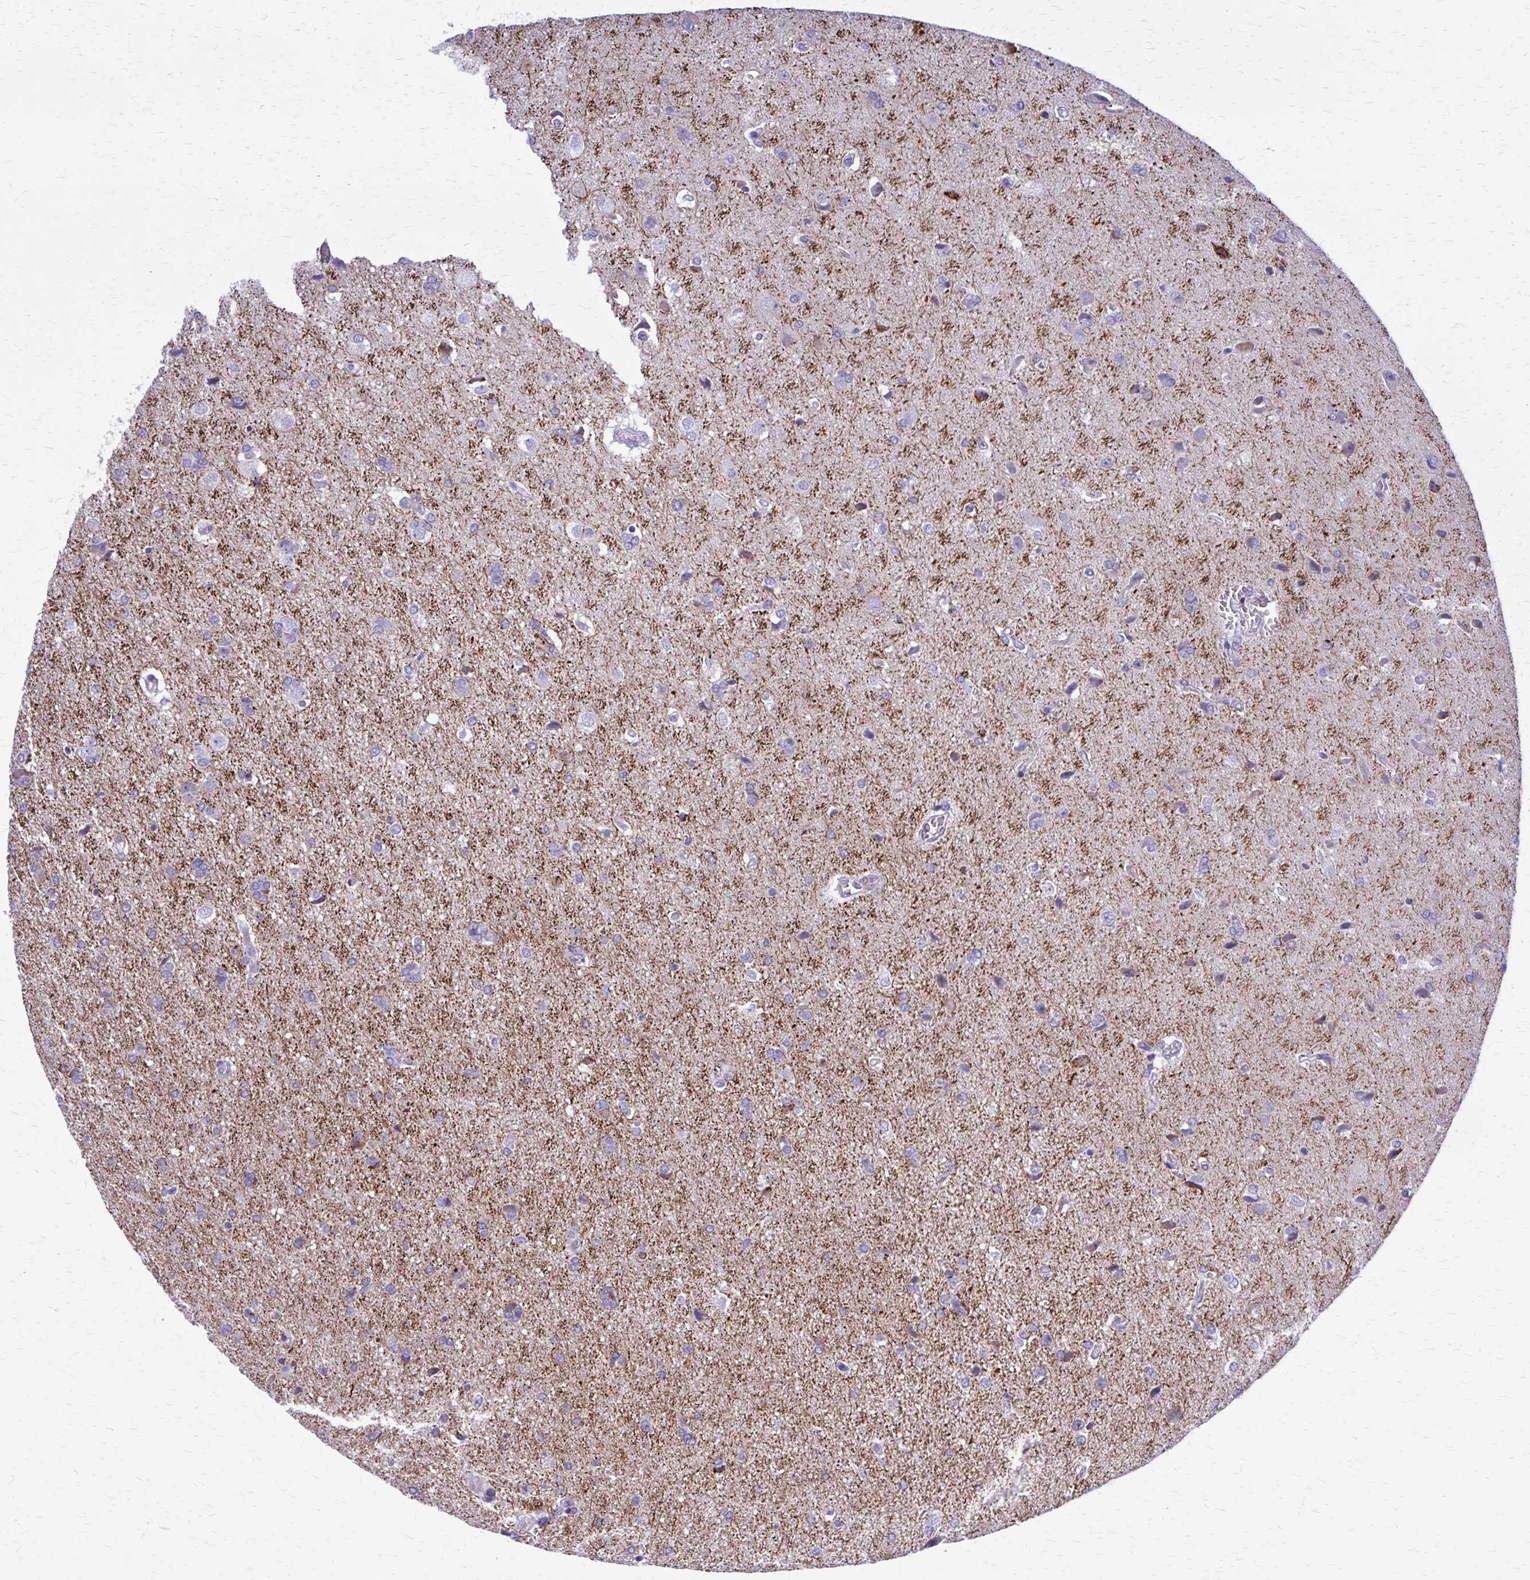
{"staining": {"intensity": "negative", "quantity": "none", "location": "none"}, "tissue": "glioma", "cell_type": "Tumor cells", "image_type": "cancer", "snomed": [{"axis": "morphology", "description": "Glioma, malignant, High grade"}, {"axis": "topography", "description": "Brain"}], "caption": "DAB immunohistochemical staining of human high-grade glioma (malignant) displays no significant positivity in tumor cells.", "gene": "PEDS1", "patient": {"sex": "male", "age": 68}}